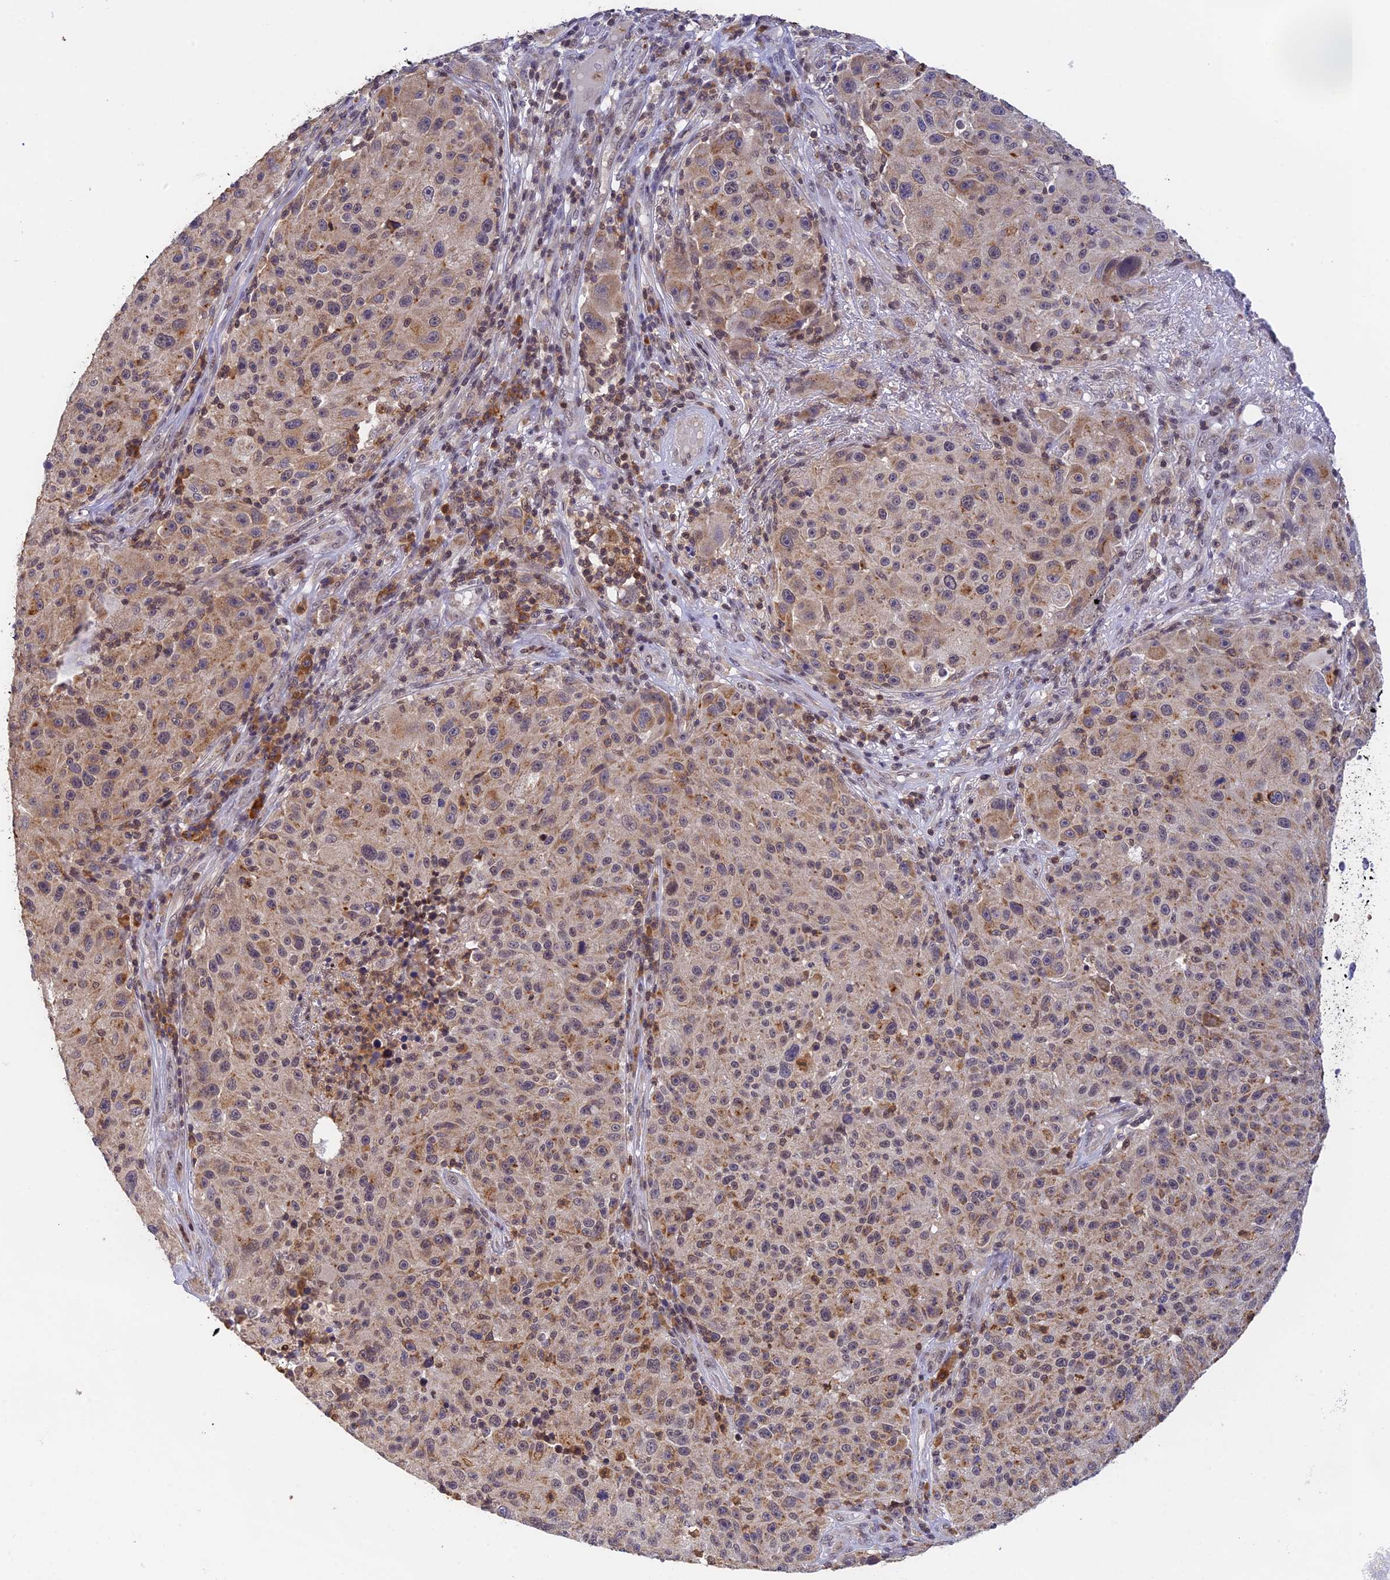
{"staining": {"intensity": "weak", "quantity": "25%-75%", "location": "cytoplasmic/membranous"}, "tissue": "melanoma", "cell_type": "Tumor cells", "image_type": "cancer", "snomed": [{"axis": "morphology", "description": "Malignant melanoma, NOS"}, {"axis": "topography", "description": "Skin"}], "caption": "Weak cytoplasmic/membranous protein positivity is present in approximately 25%-75% of tumor cells in malignant melanoma.", "gene": "PEX16", "patient": {"sex": "male", "age": 53}}